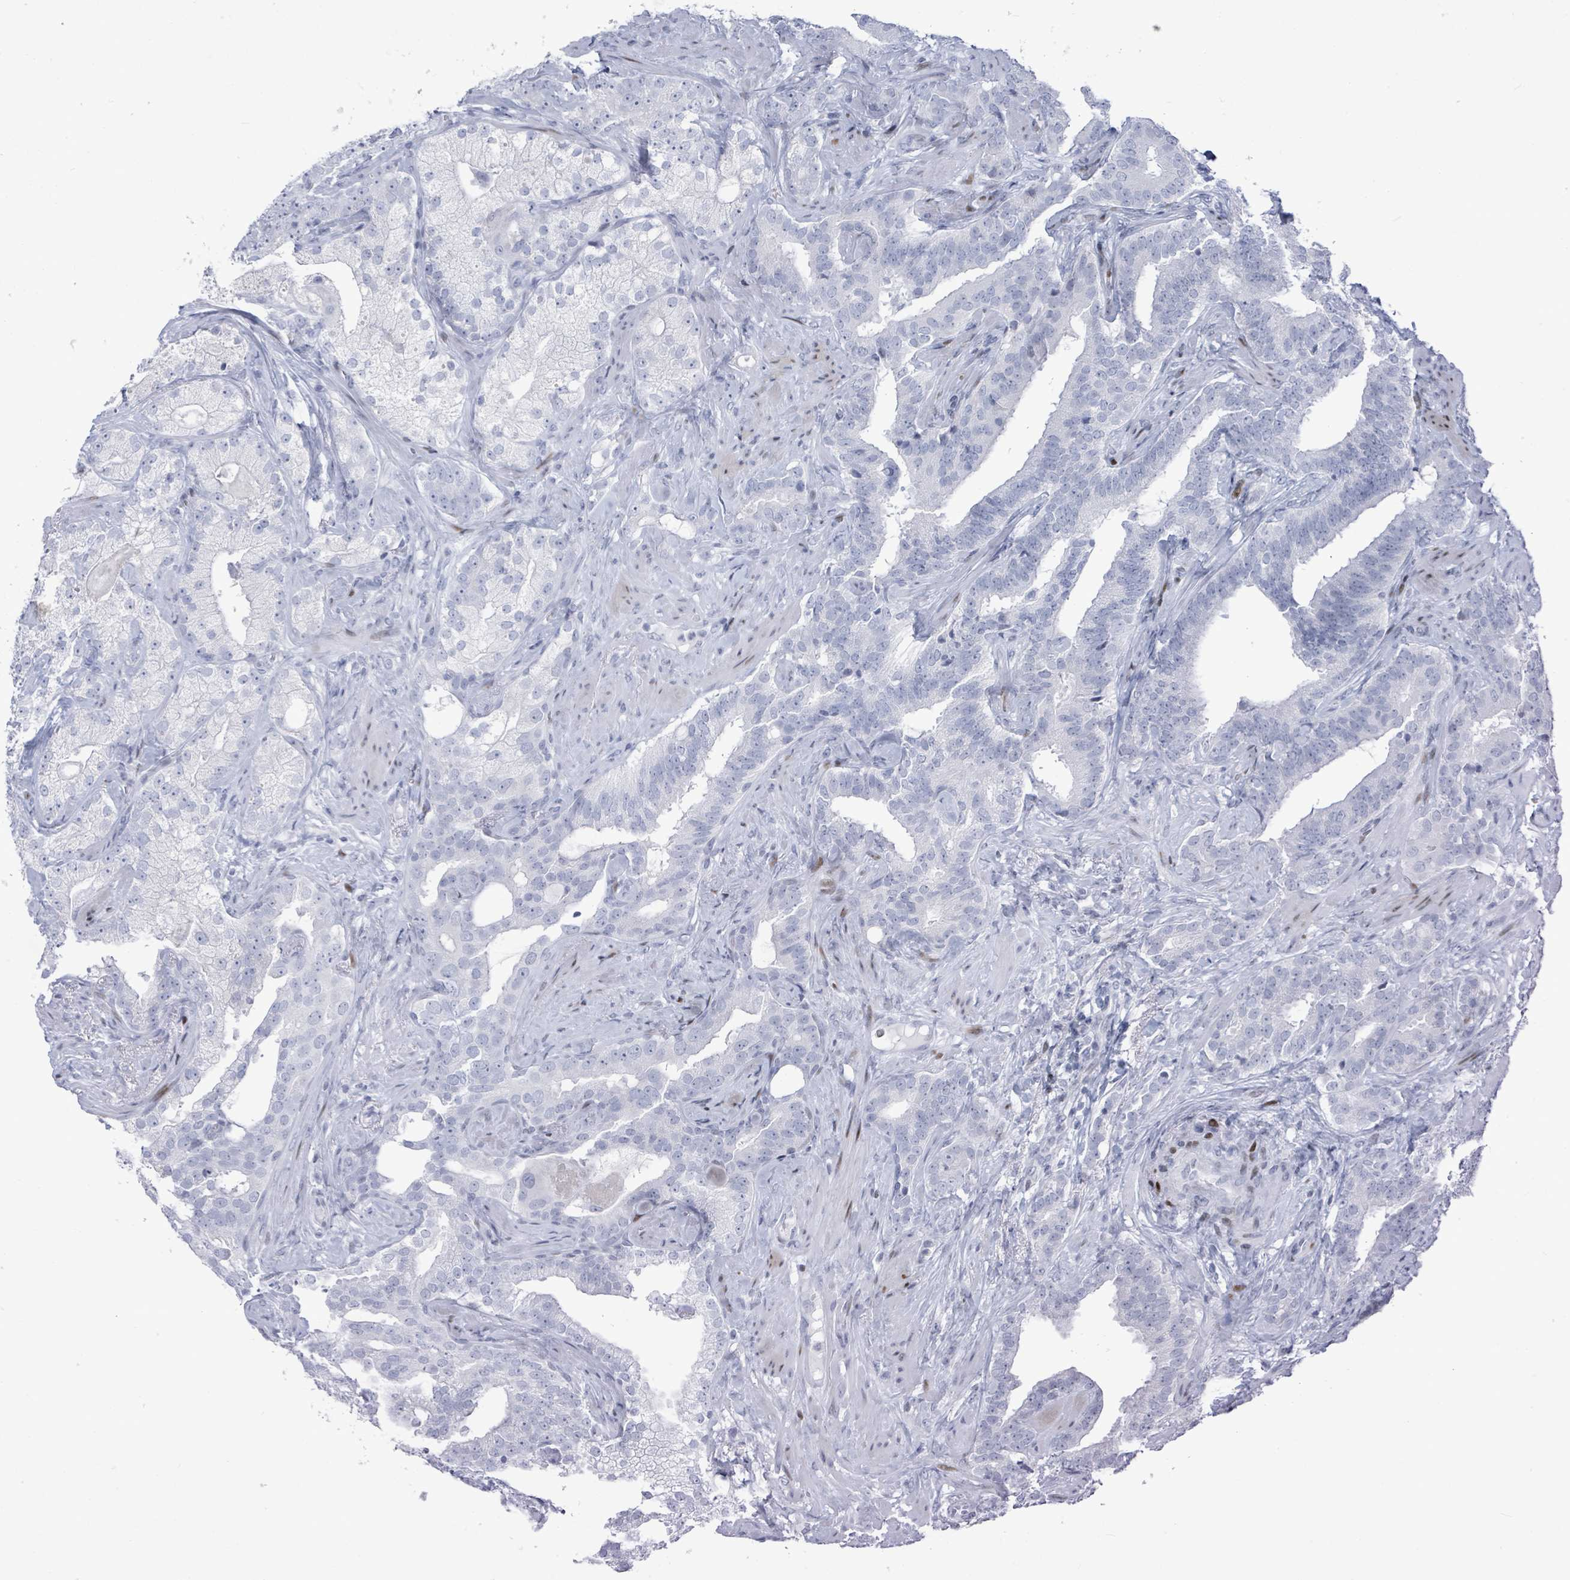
{"staining": {"intensity": "negative", "quantity": "none", "location": "none"}, "tissue": "prostate cancer", "cell_type": "Tumor cells", "image_type": "cancer", "snomed": [{"axis": "morphology", "description": "Adenocarcinoma, High grade"}, {"axis": "topography", "description": "Prostate"}], "caption": "This is an immunohistochemistry image of prostate cancer. There is no staining in tumor cells.", "gene": "MALL", "patient": {"sex": "male", "age": 64}}